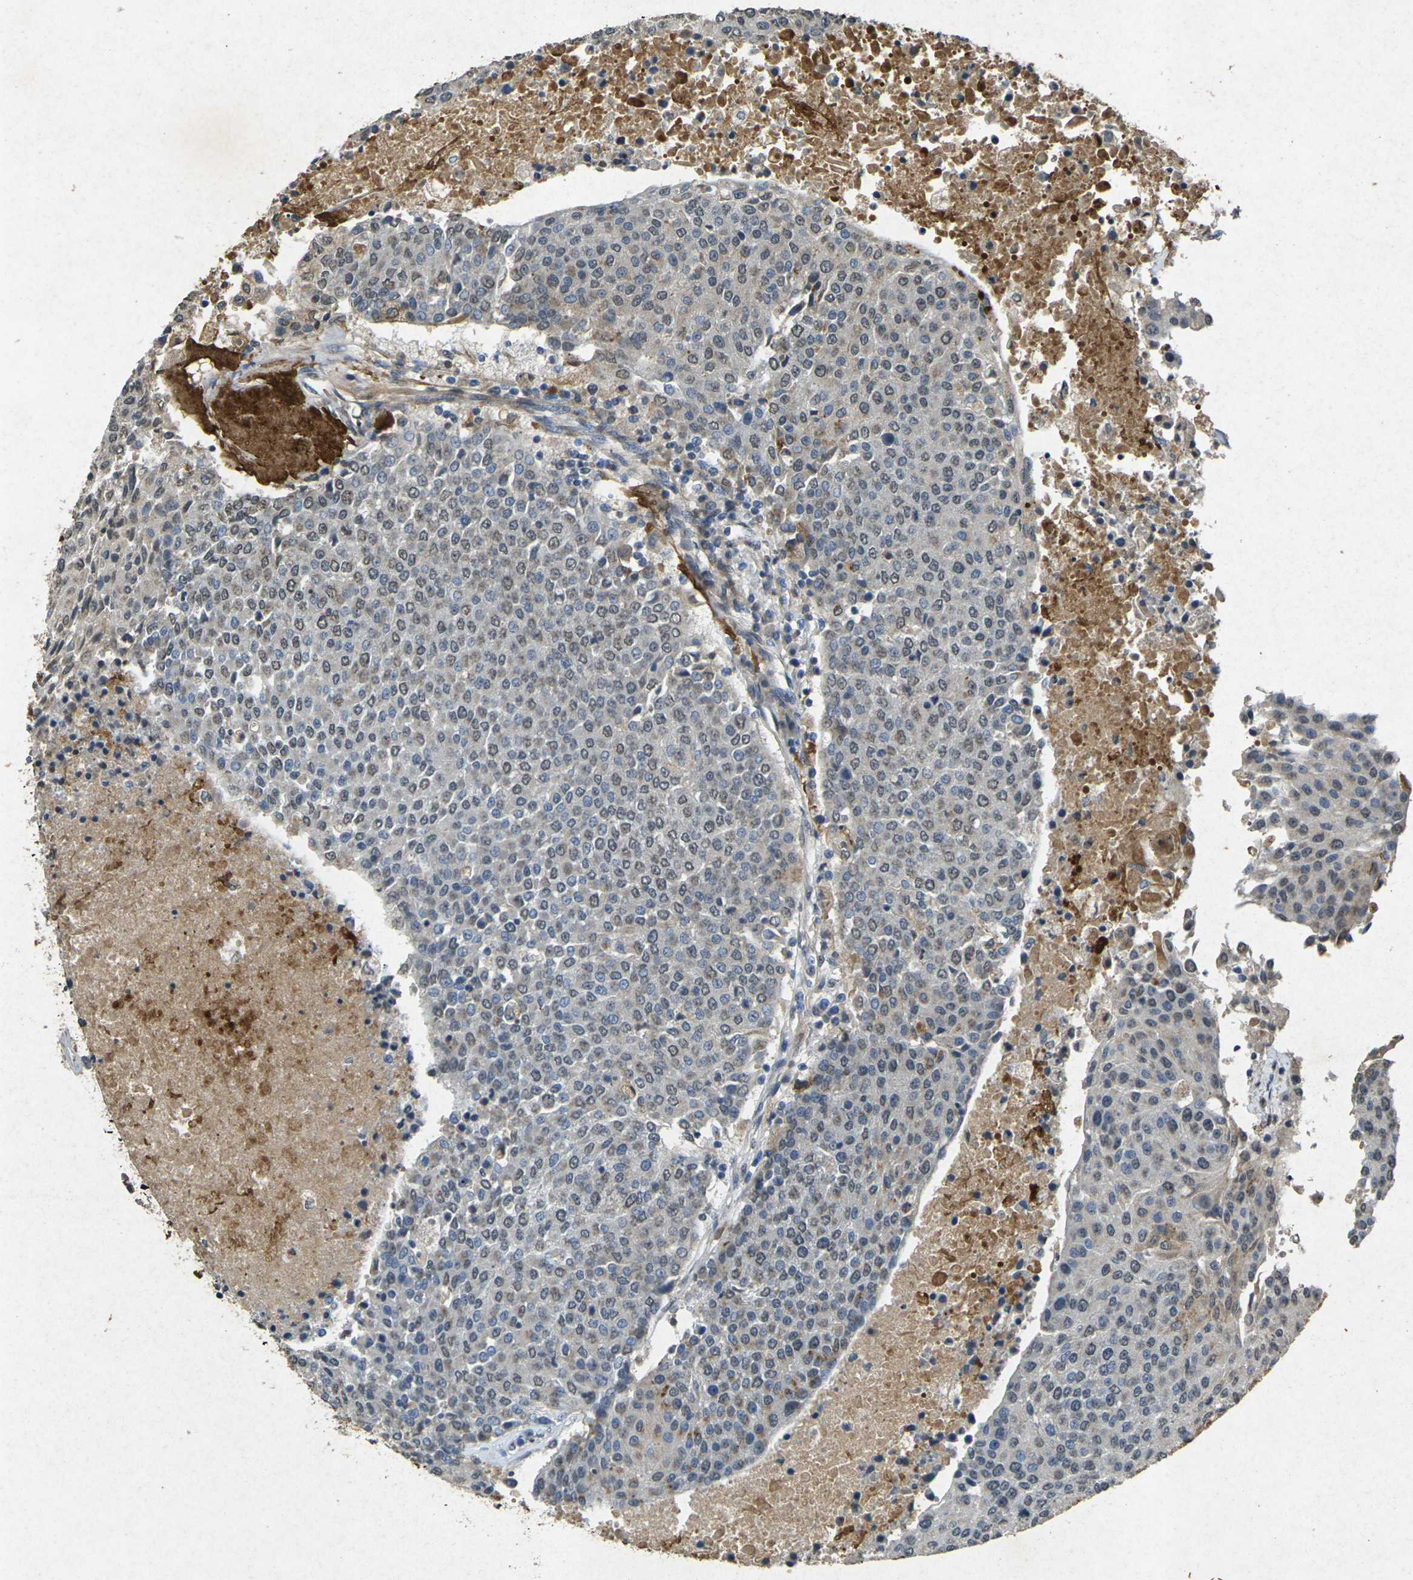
{"staining": {"intensity": "weak", "quantity": "25%-75%", "location": "cytoplasmic/membranous,nuclear"}, "tissue": "urothelial cancer", "cell_type": "Tumor cells", "image_type": "cancer", "snomed": [{"axis": "morphology", "description": "Urothelial carcinoma, High grade"}, {"axis": "topography", "description": "Urinary bladder"}], "caption": "Immunohistochemistry (IHC) image of neoplastic tissue: high-grade urothelial carcinoma stained using IHC reveals low levels of weak protein expression localized specifically in the cytoplasmic/membranous and nuclear of tumor cells, appearing as a cytoplasmic/membranous and nuclear brown color.", "gene": "RGMA", "patient": {"sex": "female", "age": 85}}